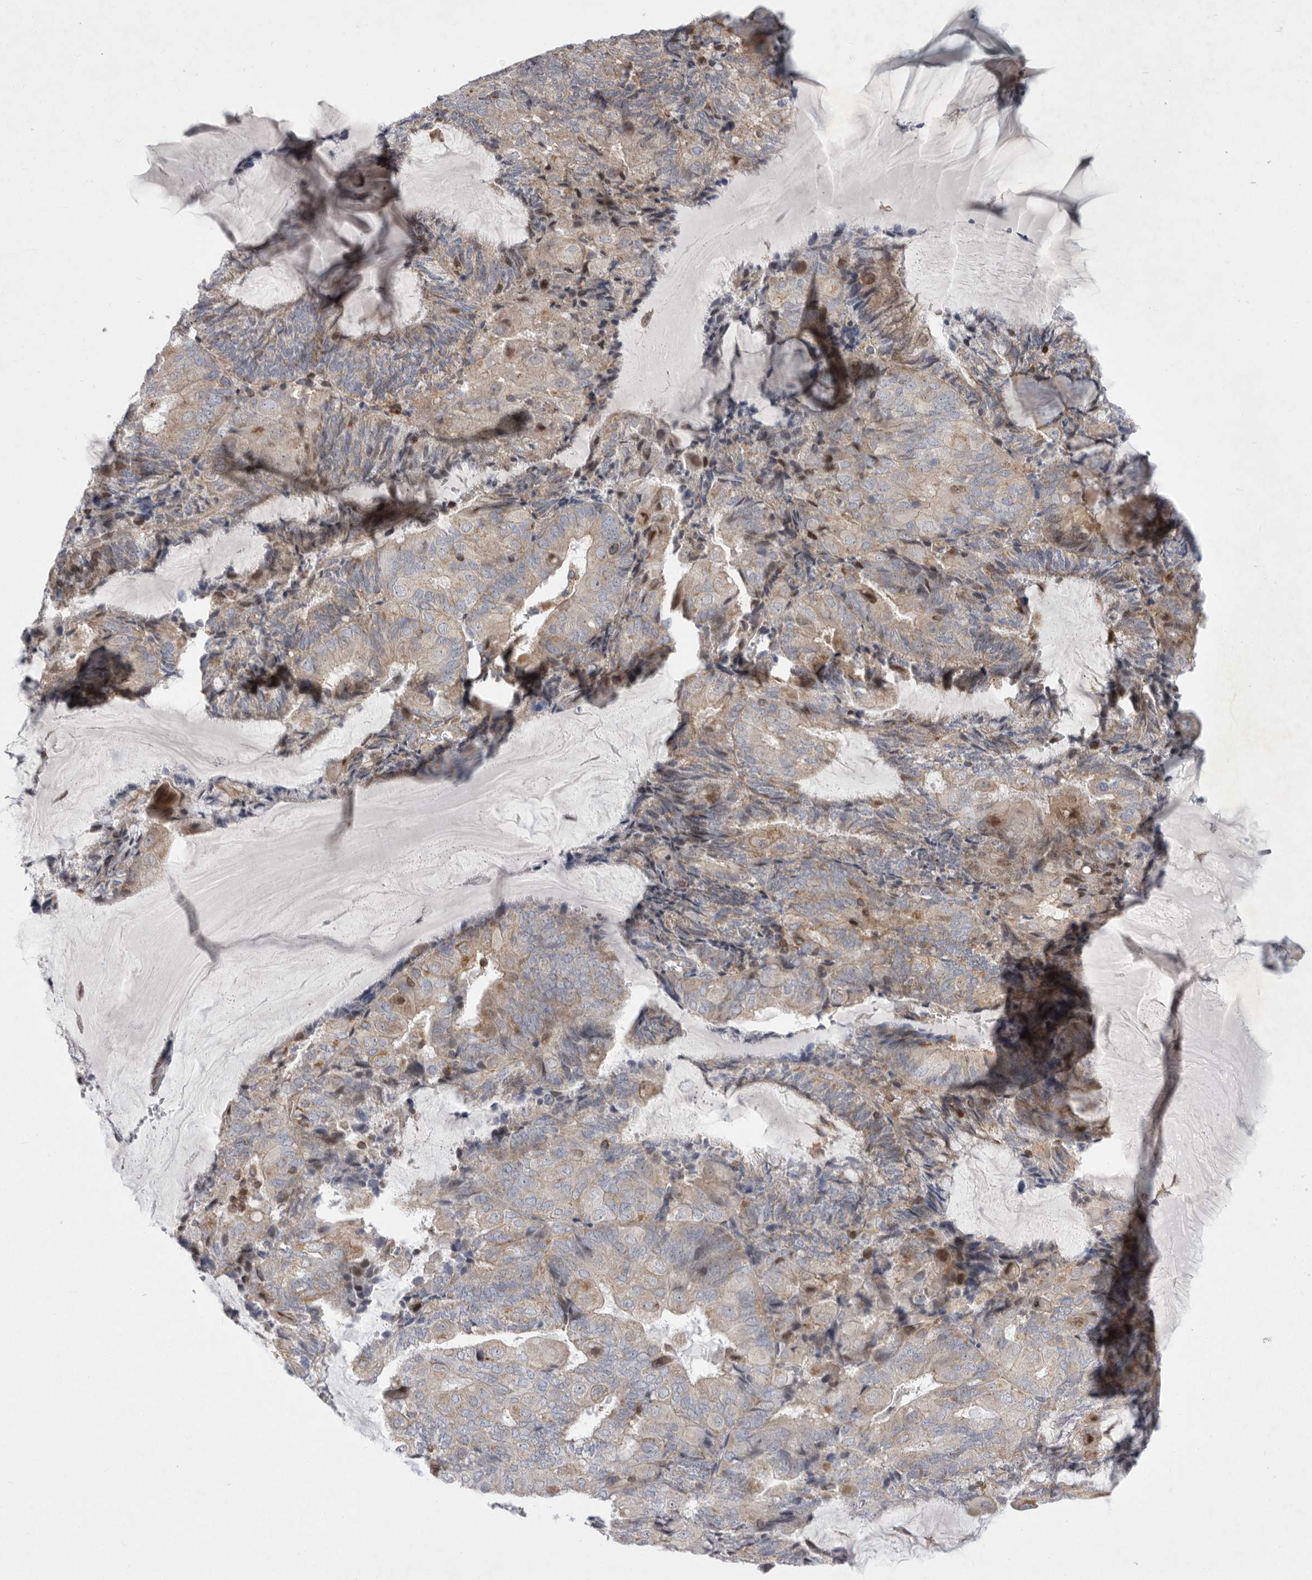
{"staining": {"intensity": "weak", "quantity": "25%-75%", "location": "cytoplasmic/membranous"}, "tissue": "endometrial cancer", "cell_type": "Tumor cells", "image_type": "cancer", "snomed": [{"axis": "morphology", "description": "Adenocarcinoma, NOS"}, {"axis": "topography", "description": "Endometrium"}], "caption": "Immunohistochemistry histopathology image of human endometrial cancer (adenocarcinoma) stained for a protein (brown), which exhibits low levels of weak cytoplasmic/membranous expression in approximately 25%-75% of tumor cells.", "gene": "MPZL1", "patient": {"sex": "female", "age": 81}}